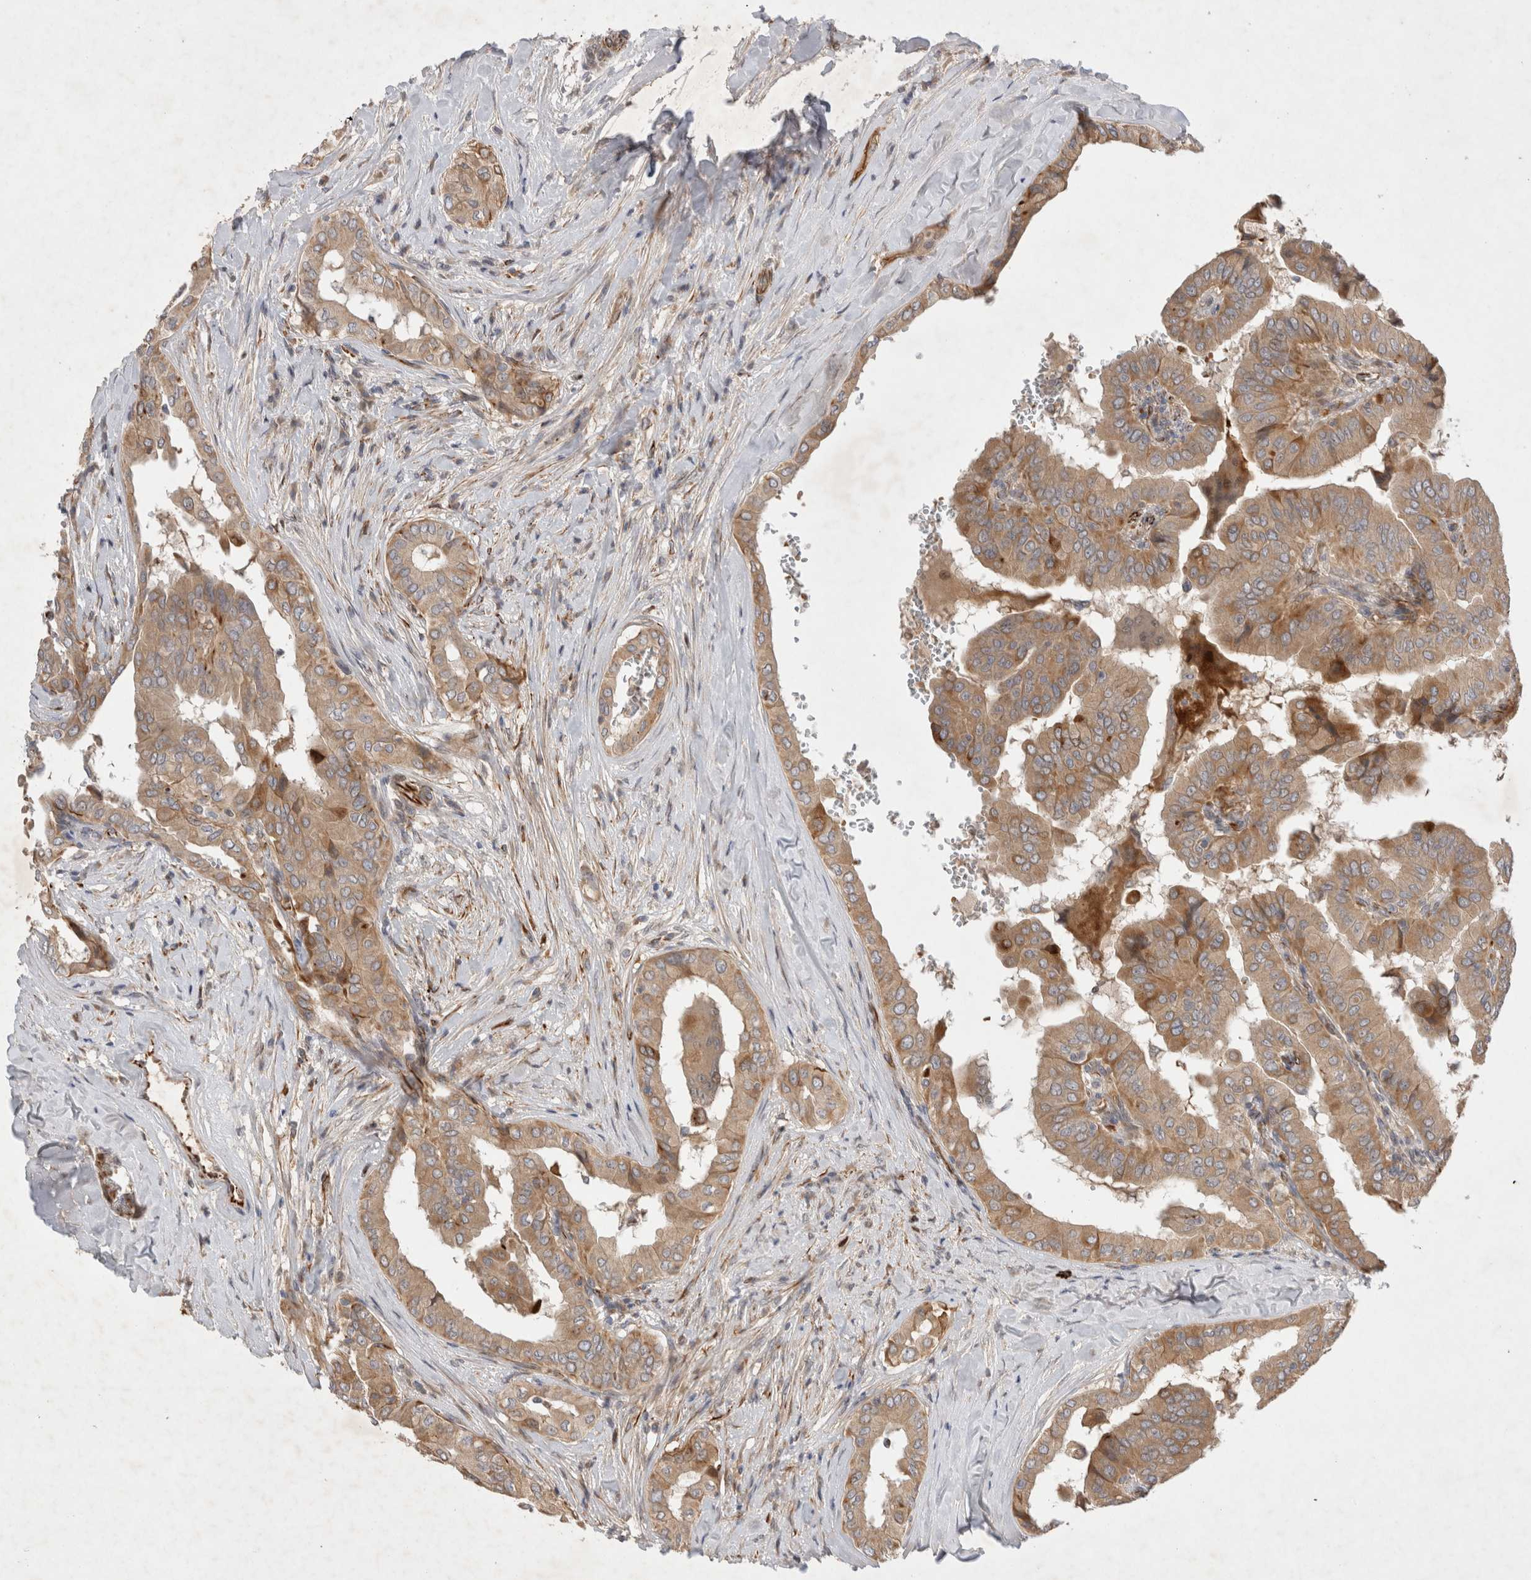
{"staining": {"intensity": "moderate", "quantity": ">75%", "location": "cytoplasmic/membranous"}, "tissue": "thyroid cancer", "cell_type": "Tumor cells", "image_type": "cancer", "snomed": [{"axis": "morphology", "description": "Papillary adenocarcinoma, NOS"}, {"axis": "topography", "description": "Thyroid gland"}], "caption": "A medium amount of moderate cytoplasmic/membranous staining is identified in approximately >75% of tumor cells in thyroid papillary adenocarcinoma tissue. (DAB IHC, brown staining for protein, blue staining for nuclei).", "gene": "NMU", "patient": {"sex": "male", "age": 33}}